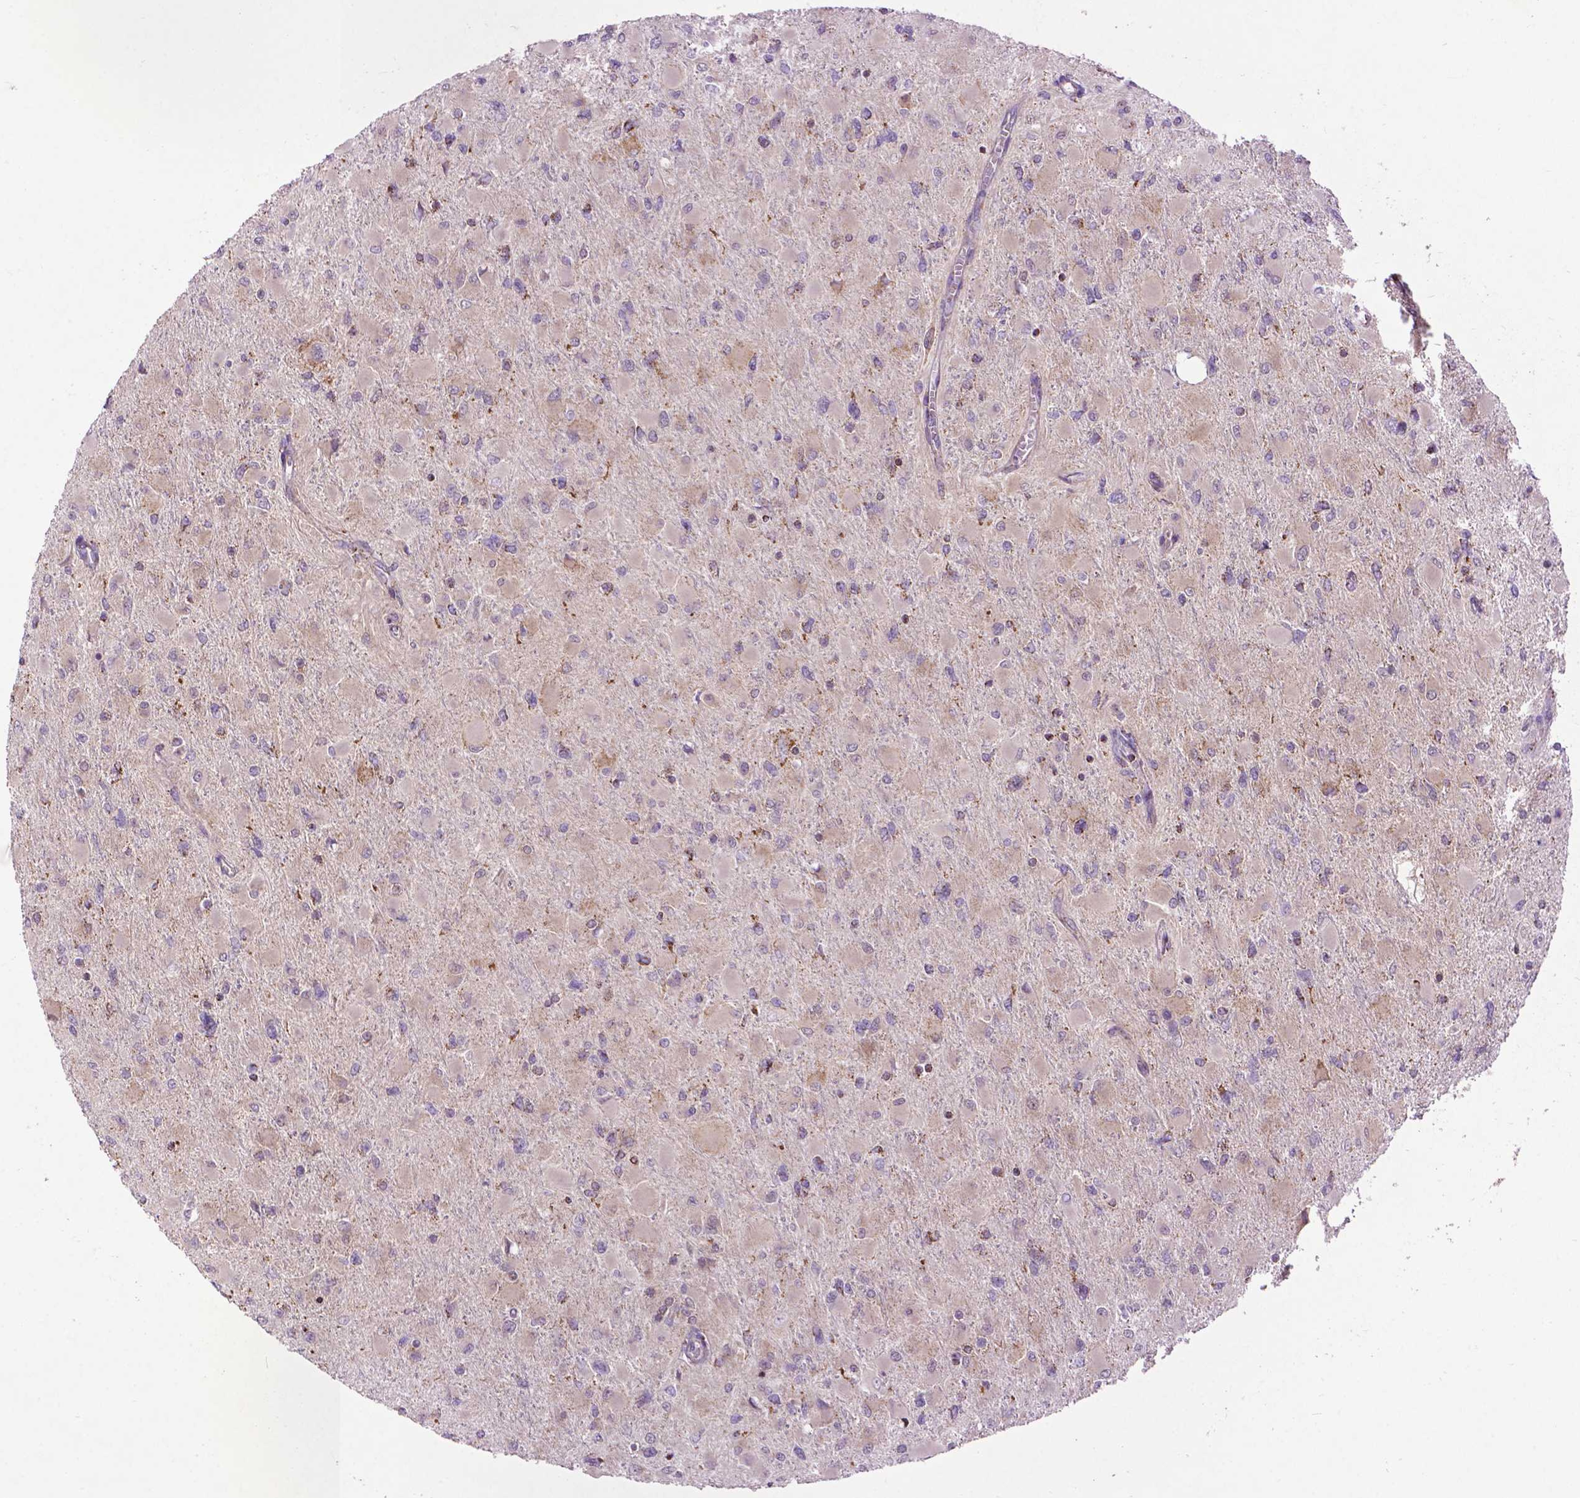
{"staining": {"intensity": "negative", "quantity": "none", "location": "none"}, "tissue": "glioma", "cell_type": "Tumor cells", "image_type": "cancer", "snomed": [{"axis": "morphology", "description": "Glioma, malignant, High grade"}, {"axis": "topography", "description": "Cerebral cortex"}], "caption": "DAB immunohistochemical staining of human malignant high-grade glioma exhibits no significant staining in tumor cells.", "gene": "PYCR3", "patient": {"sex": "female", "age": 36}}